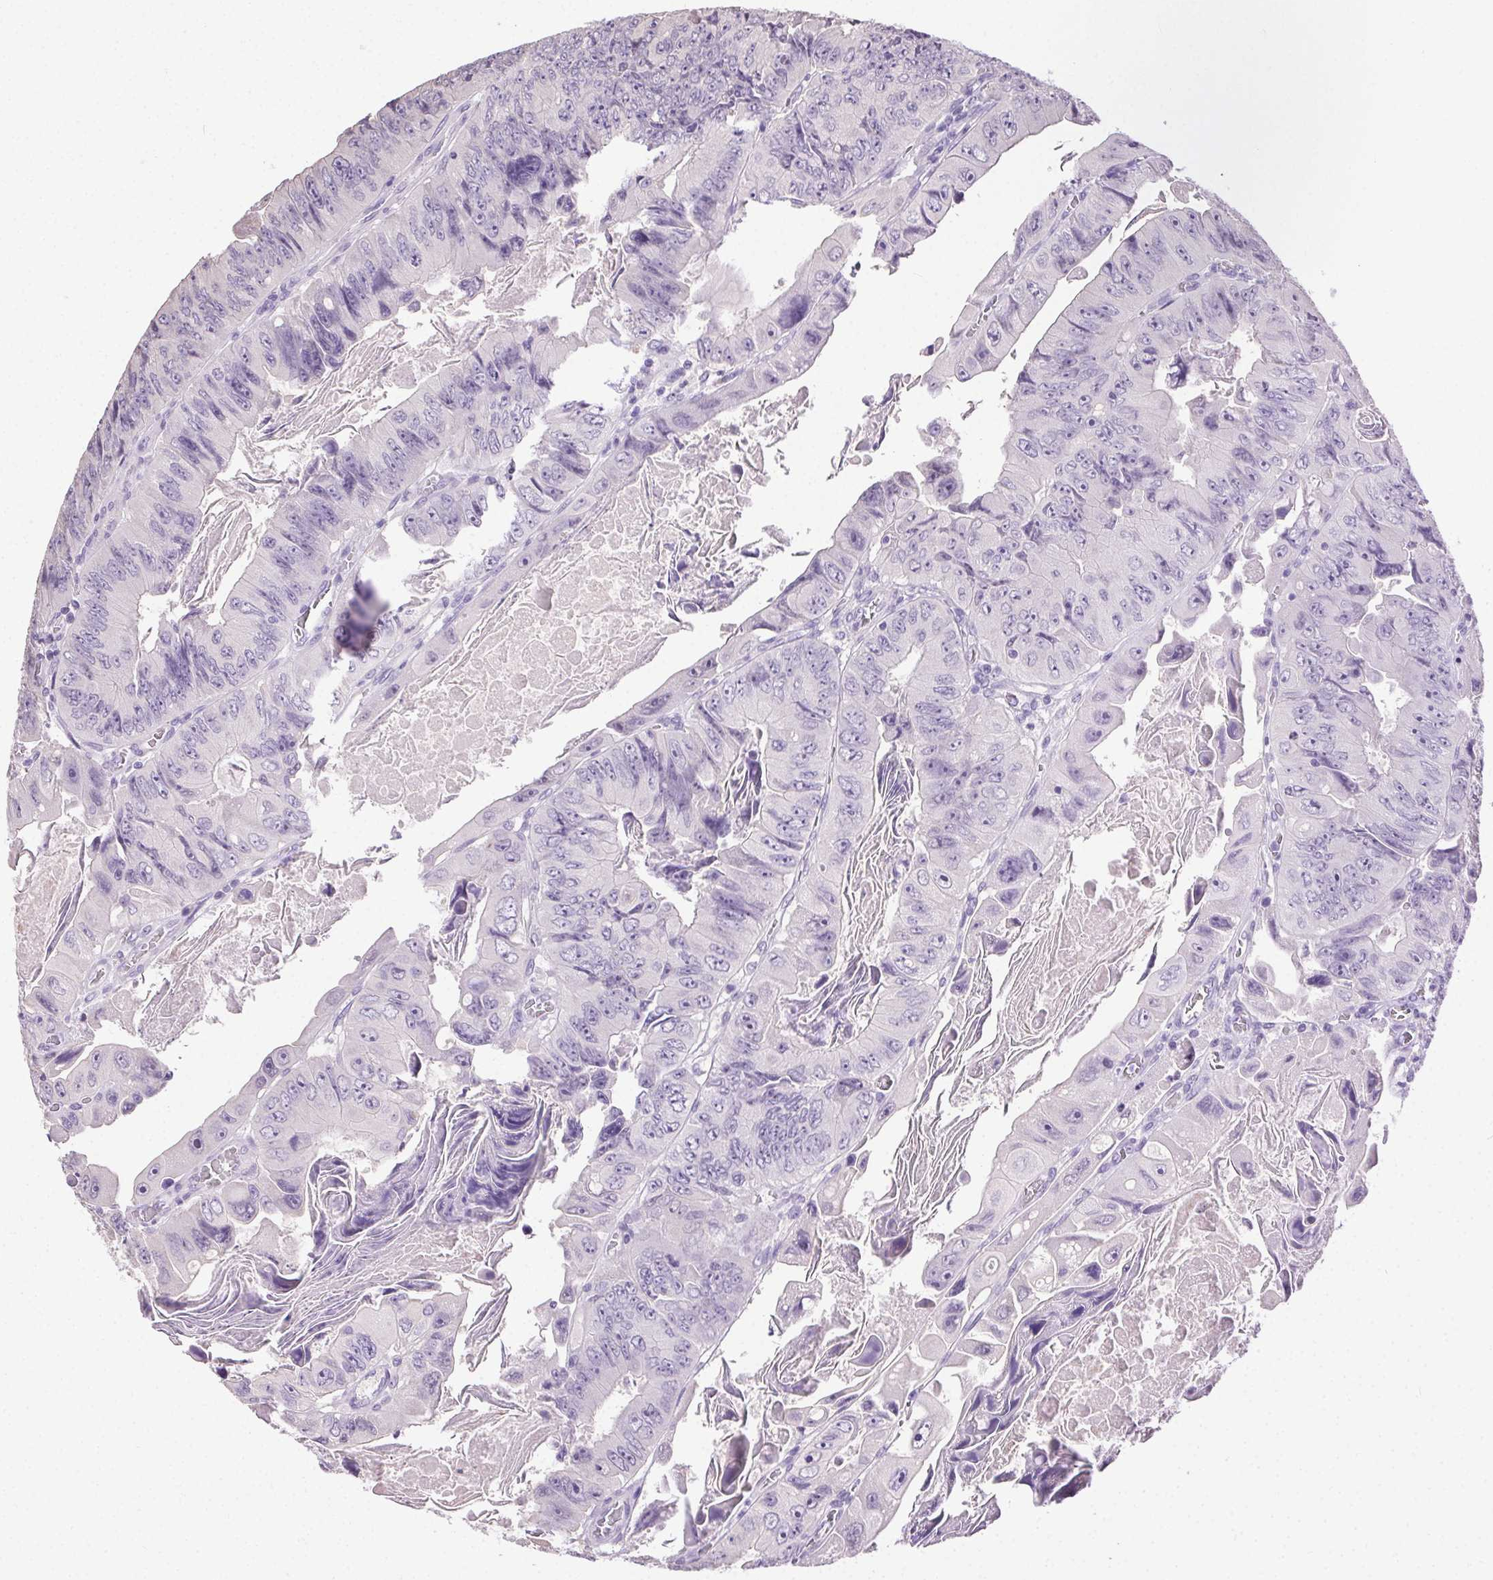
{"staining": {"intensity": "negative", "quantity": "none", "location": "none"}, "tissue": "colorectal cancer", "cell_type": "Tumor cells", "image_type": "cancer", "snomed": [{"axis": "morphology", "description": "Adenocarcinoma, NOS"}, {"axis": "topography", "description": "Colon"}], "caption": "This histopathology image is of adenocarcinoma (colorectal) stained with immunohistochemistry (IHC) to label a protein in brown with the nuclei are counter-stained blue. There is no staining in tumor cells. (DAB IHC with hematoxylin counter stain).", "gene": "SYCE2", "patient": {"sex": "female", "age": 84}}